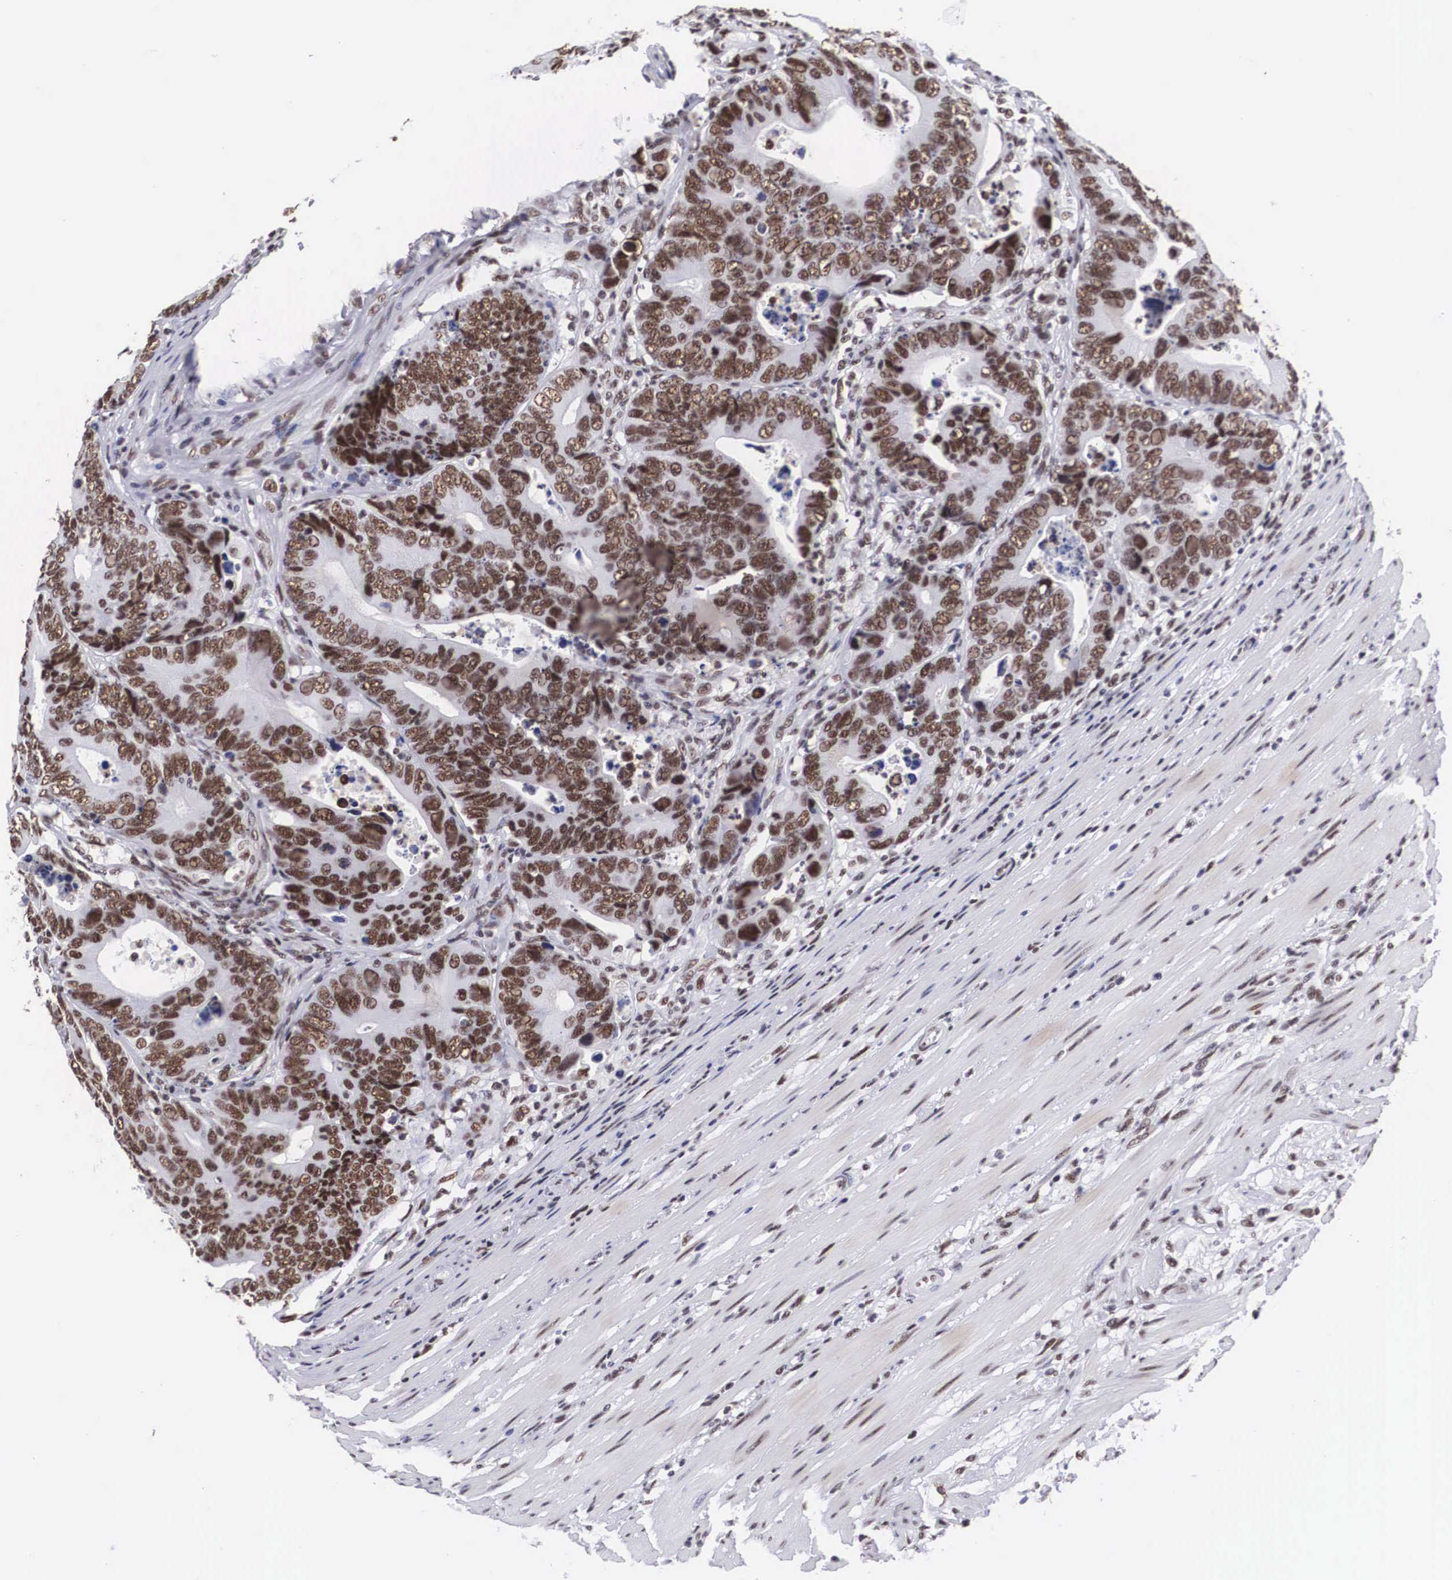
{"staining": {"intensity": "moderate", "quantity": ">75%", "location": "nuclear"}, "tissue": "colorectal cancer", "cell_type": "Tumor cells", "image_type": "cancer", "snomed": [{"axis": "morphology", "description": "Adenocarcinoma, NOS"}, {"axis": "topography", "description": "Colon"}], "caption": "Immunohistochemical staining of human adenocarcinoma (colorectal) displays moderate nuclear protein expression in approximately >75% of tumor cells. (DAB IHC with brightfield microscopy, high magnification).", "gene": "SF3A1", "patient": {"sex": "female", "age": 78}}